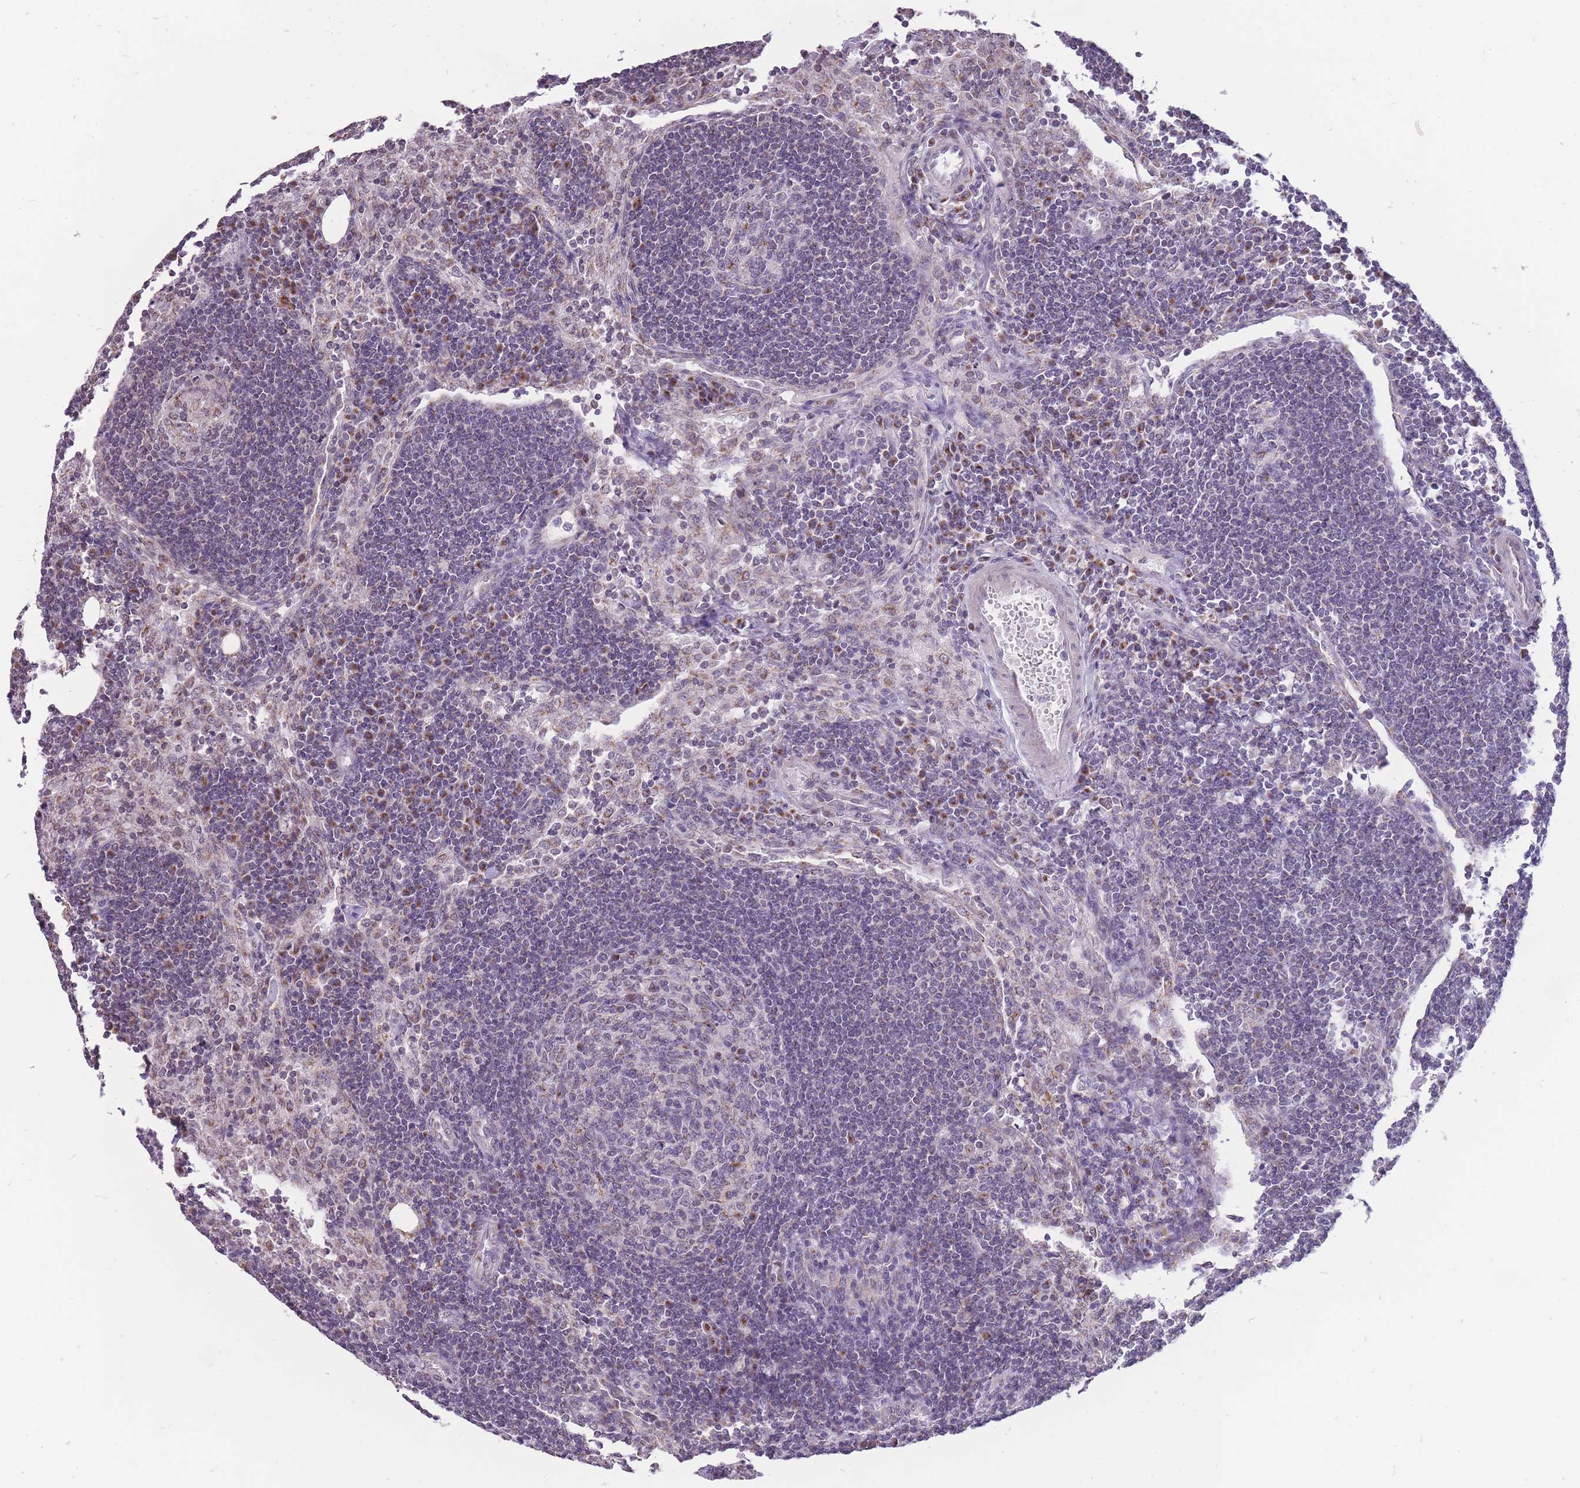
{"staining": {"intensity": "weak", "quantity": "<25%", "location": "cytoplasmic/membranous"}, "tissue": "lymph node", "cell_type": "Germinal center cells", "image_type": "normal", "snomed": [{"axis": "morphology", "description": "Normal tissue, NOS"}, {"axis": "topography", "description": "Lymph node"}], "caption": "An image of lymph node stained for a protein demonstrates no brown staining in germinal center cells.", "gene": "NELL1", "patient": {"sex": "female", "age": 73}}